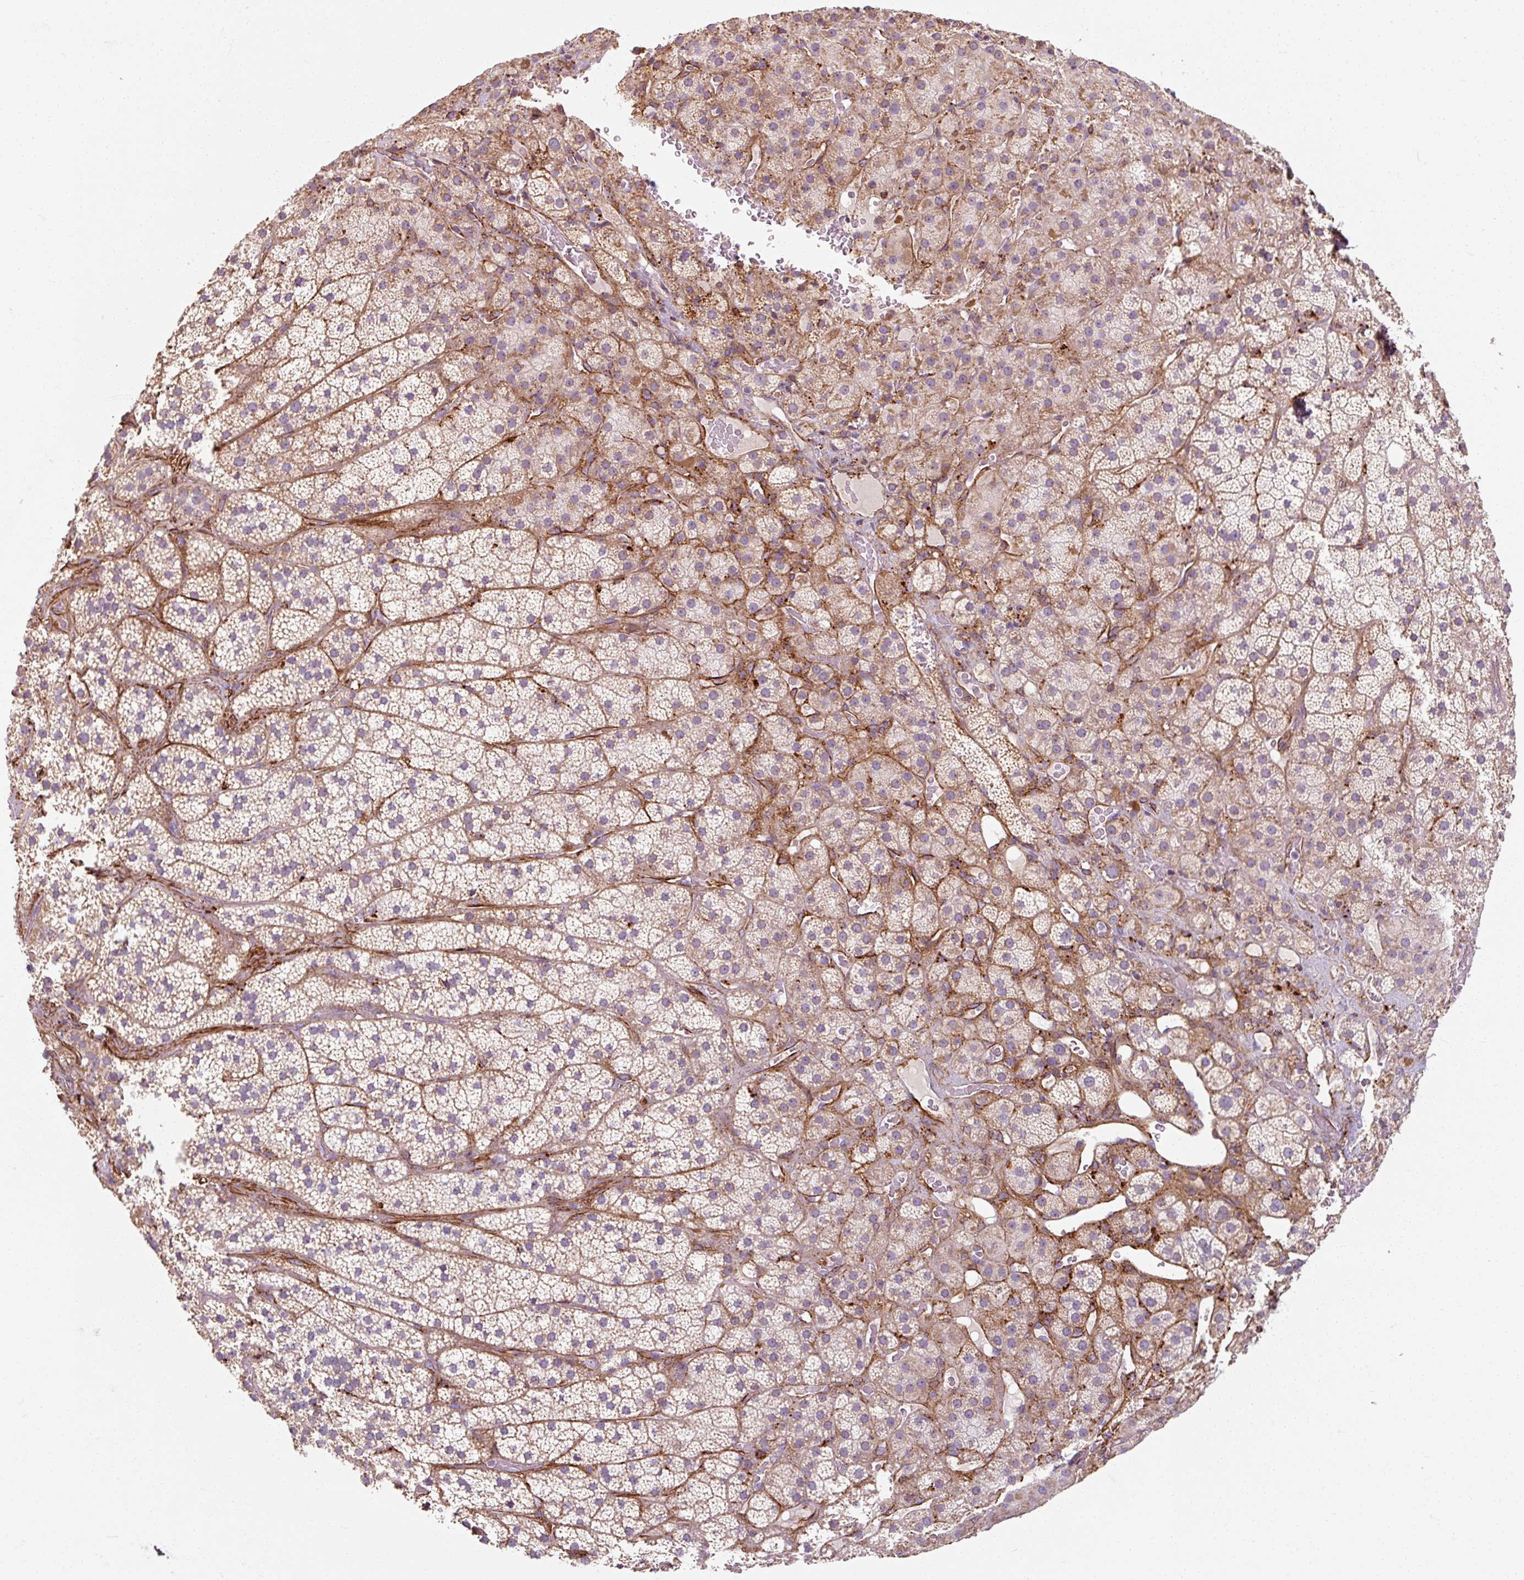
{"staining": {"intensity": "weak", "quantity": "<25%", "location": "cytoplasmic/membranous"}, "tissue": "adrenal gland", "cell_type": "Glandular cells", "image_type": "normal", "snomed": [{"axis": "morphology", "description": "Normal tissue, NOS"}, {"axis": "topography", "description": "Adrenal gland"}], "caption": "DAB immunohistochemical staining of unremarkable adrenal gland reveals no significant expression in glandular cells. (DAB immunohistochemistry with hematoxylin counter stain).", "gene": "MRPS5", "patient": {"sex": "male", "age": 57}}